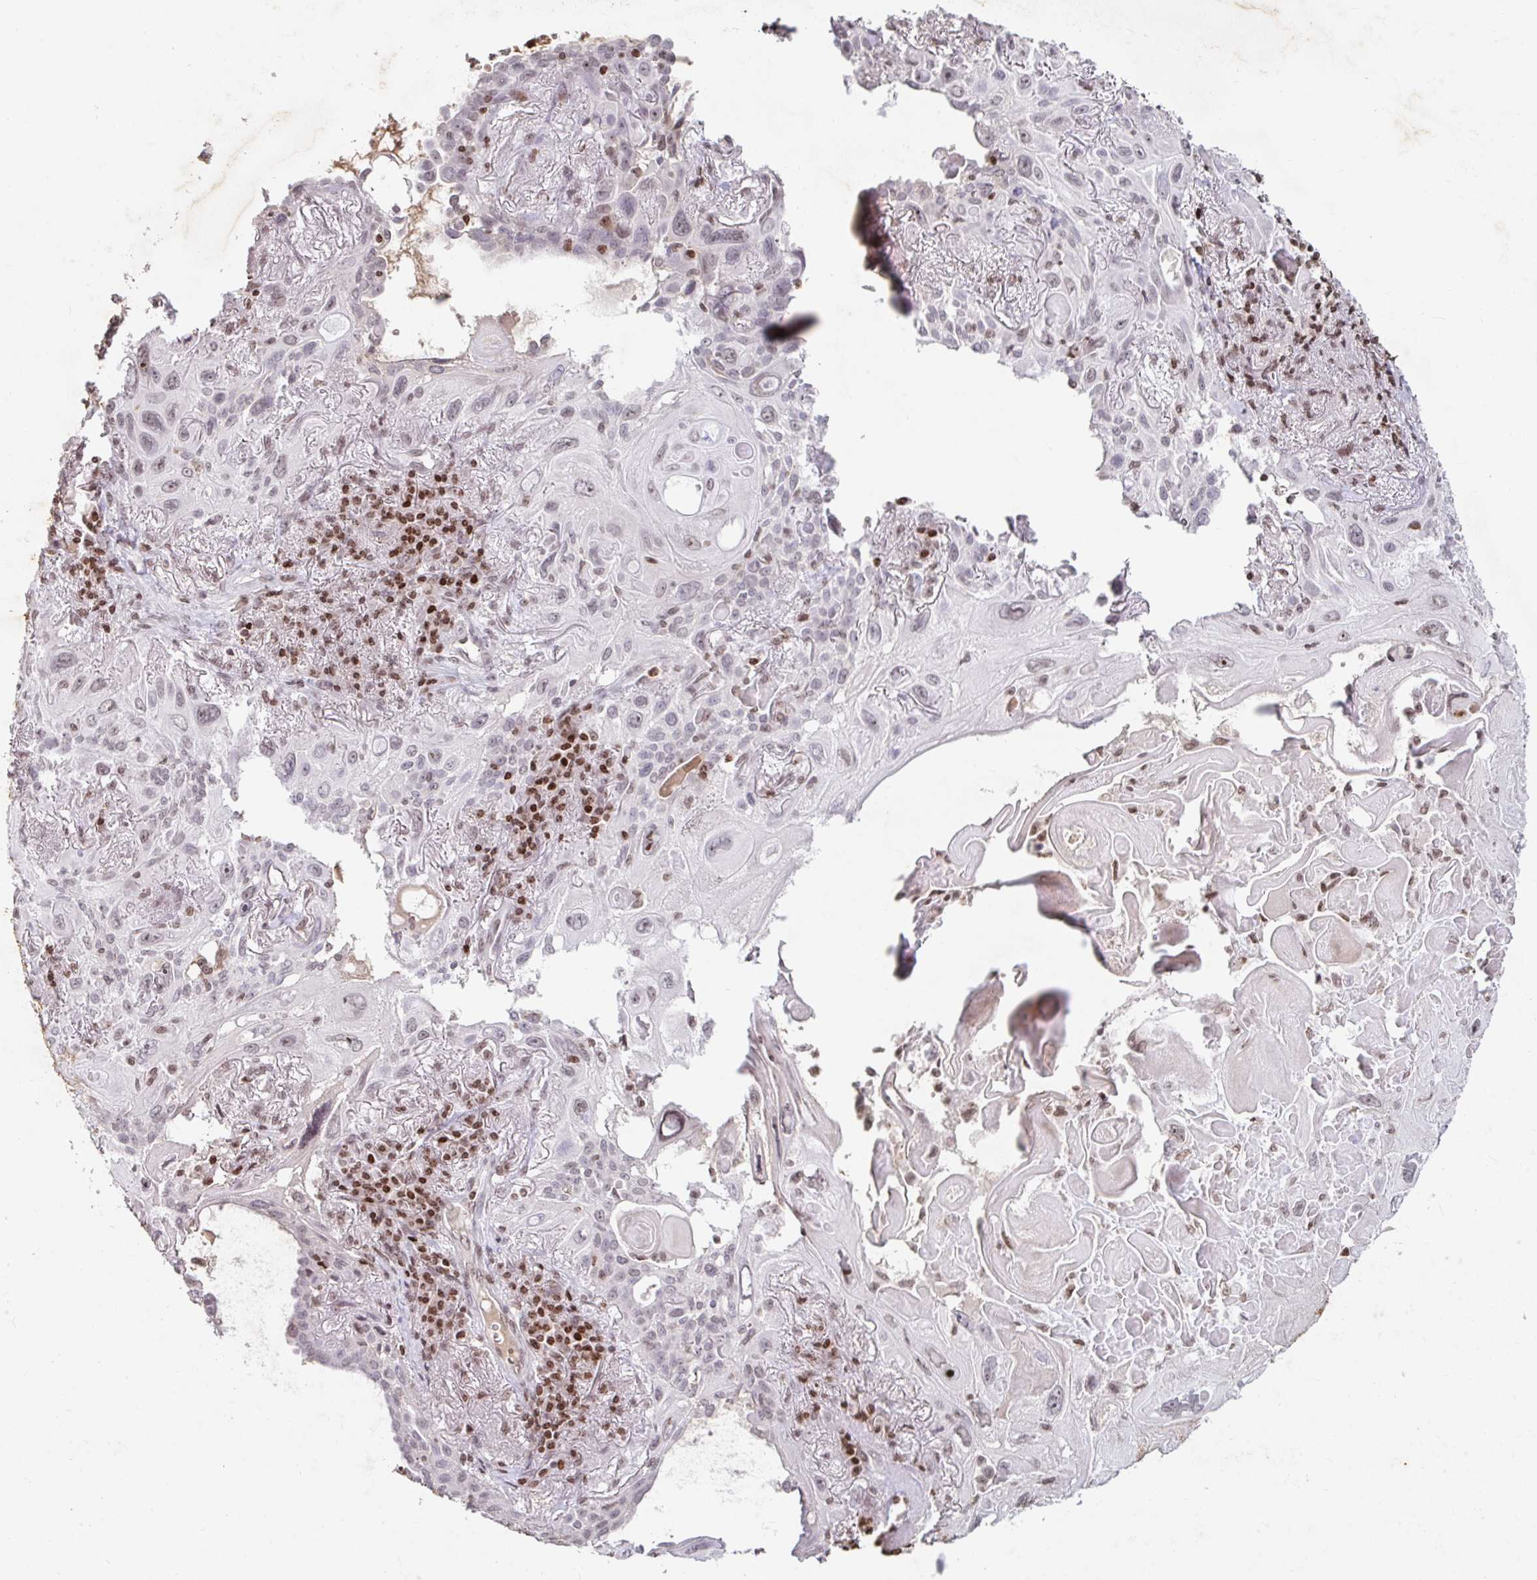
{"staining": {"intensity": "weak", "quantity": ">75%", "location": "nuclear"}, "tissue": "lung cancer", "cell_type": "Tumor cells", "image_type": "cancer", "snomed": [{"axis": "morphology", "description": "Squamous cell carcinoma, NOS"}, {"axis": "topography", "description": "Lung"}], "caption": "Lung cancer (squamous cell carcinoma) stained with DAB immunohistochemistry displays low levels of weak nuclear expression in about >75% of tumor cells.", "gene": "C19orf53", "patient": {"sex": "male", "age": 79}}